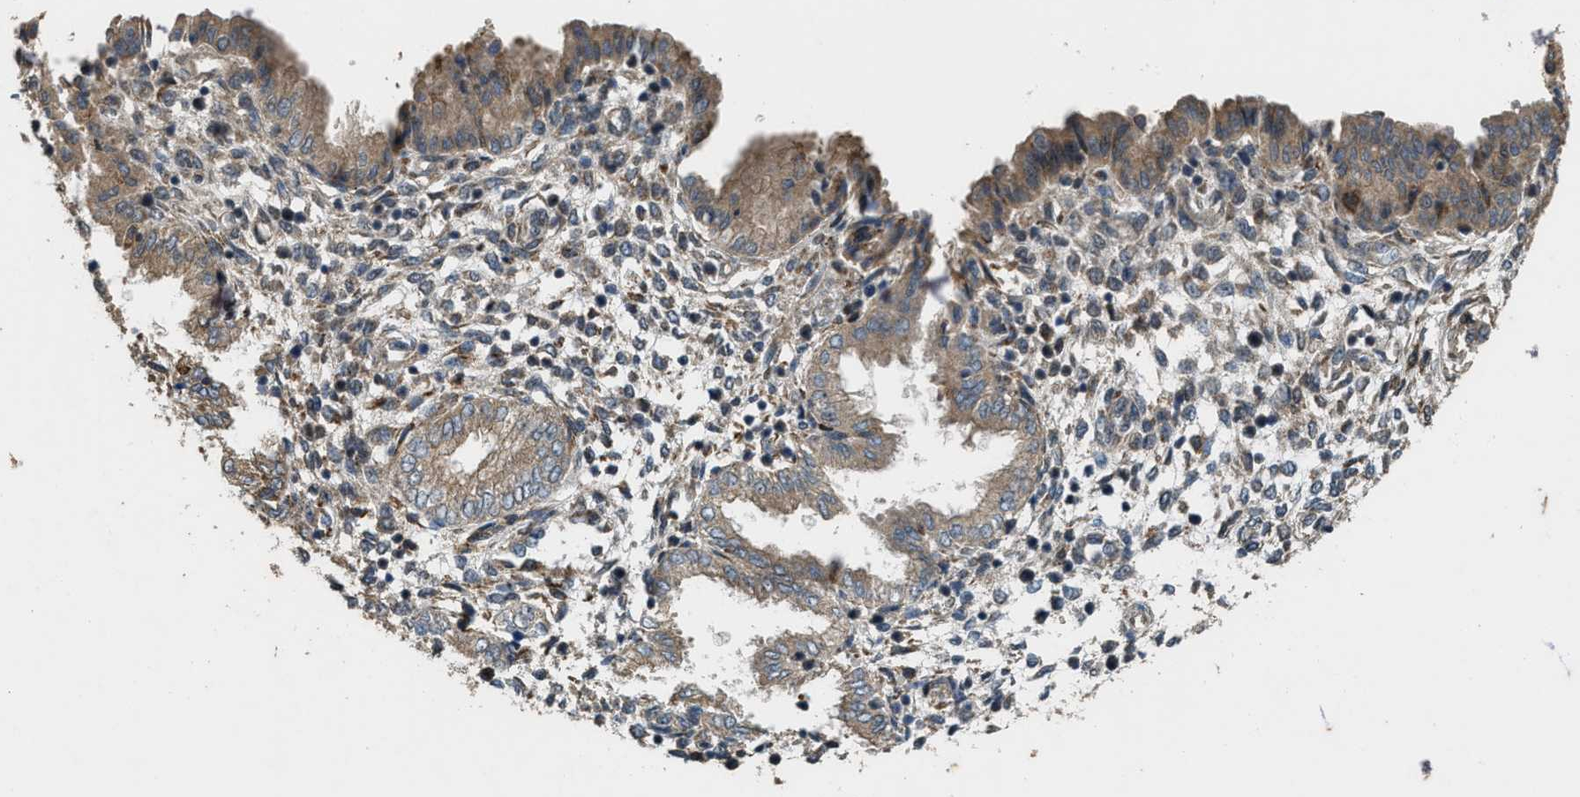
{"staining": {"intensity": "weak", "quantity": "<25%", "location": "cytoplasmic/membranous"}, "tissue": "endometrium", "cell_type": "Cells in endometrial stroma", "image_type": "normal", "snomed": [{"axis": "morphology", "description": "Normal tissue, NOS"}, {"axis": "topography", "description": "Endometrium"}], "caption": "There is no significant staining in cells in endometrial stroma of endometrium. (DAB (3,3'-diaminobenzidine) IHC, high magnification).", "gene": "LRRC72", "patient": {"sex": "female", "age": 33}}